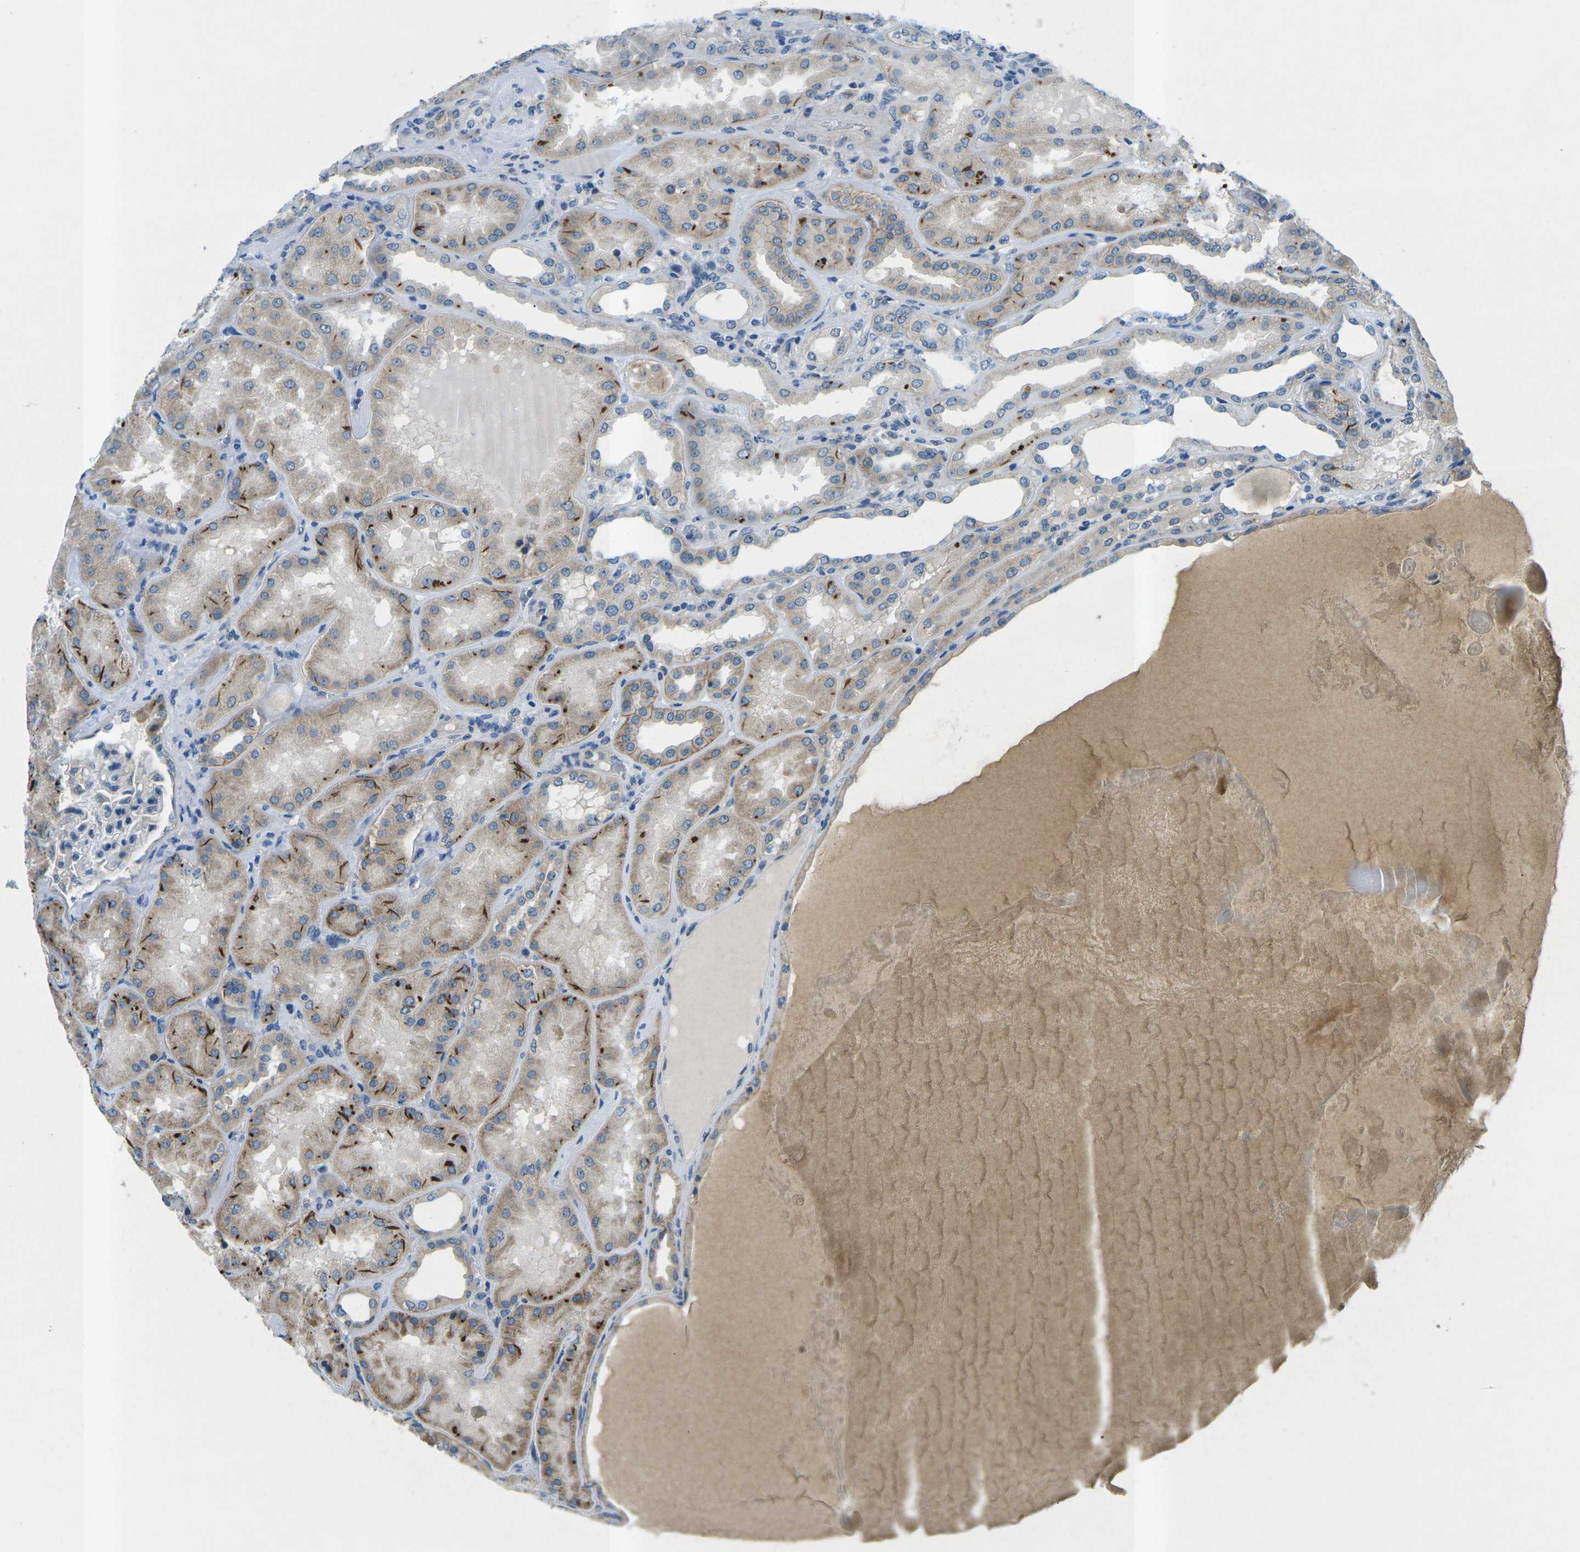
{"staining": {"intensity": "negative", "quantity": "none", "location": "none"}, "tissue": "kidney", "cell_type": "Cells in glomeruli", "image_type": "normal", "snomed": [{"axis": "morphology", "description": "Normal tissue, NOS"}, {"axis": "topography", "description": "Kidney"}], "caption": "There is no significant staining in cells in glomeruli of kidney. The staining was performed using DAB to visualize the protein expression in brown, while the nuclei were stained in blue with hematoxylin (Magnification: 20x).", "gene": "CTNND1", "patient": {"sex": "female", "age": 56}}